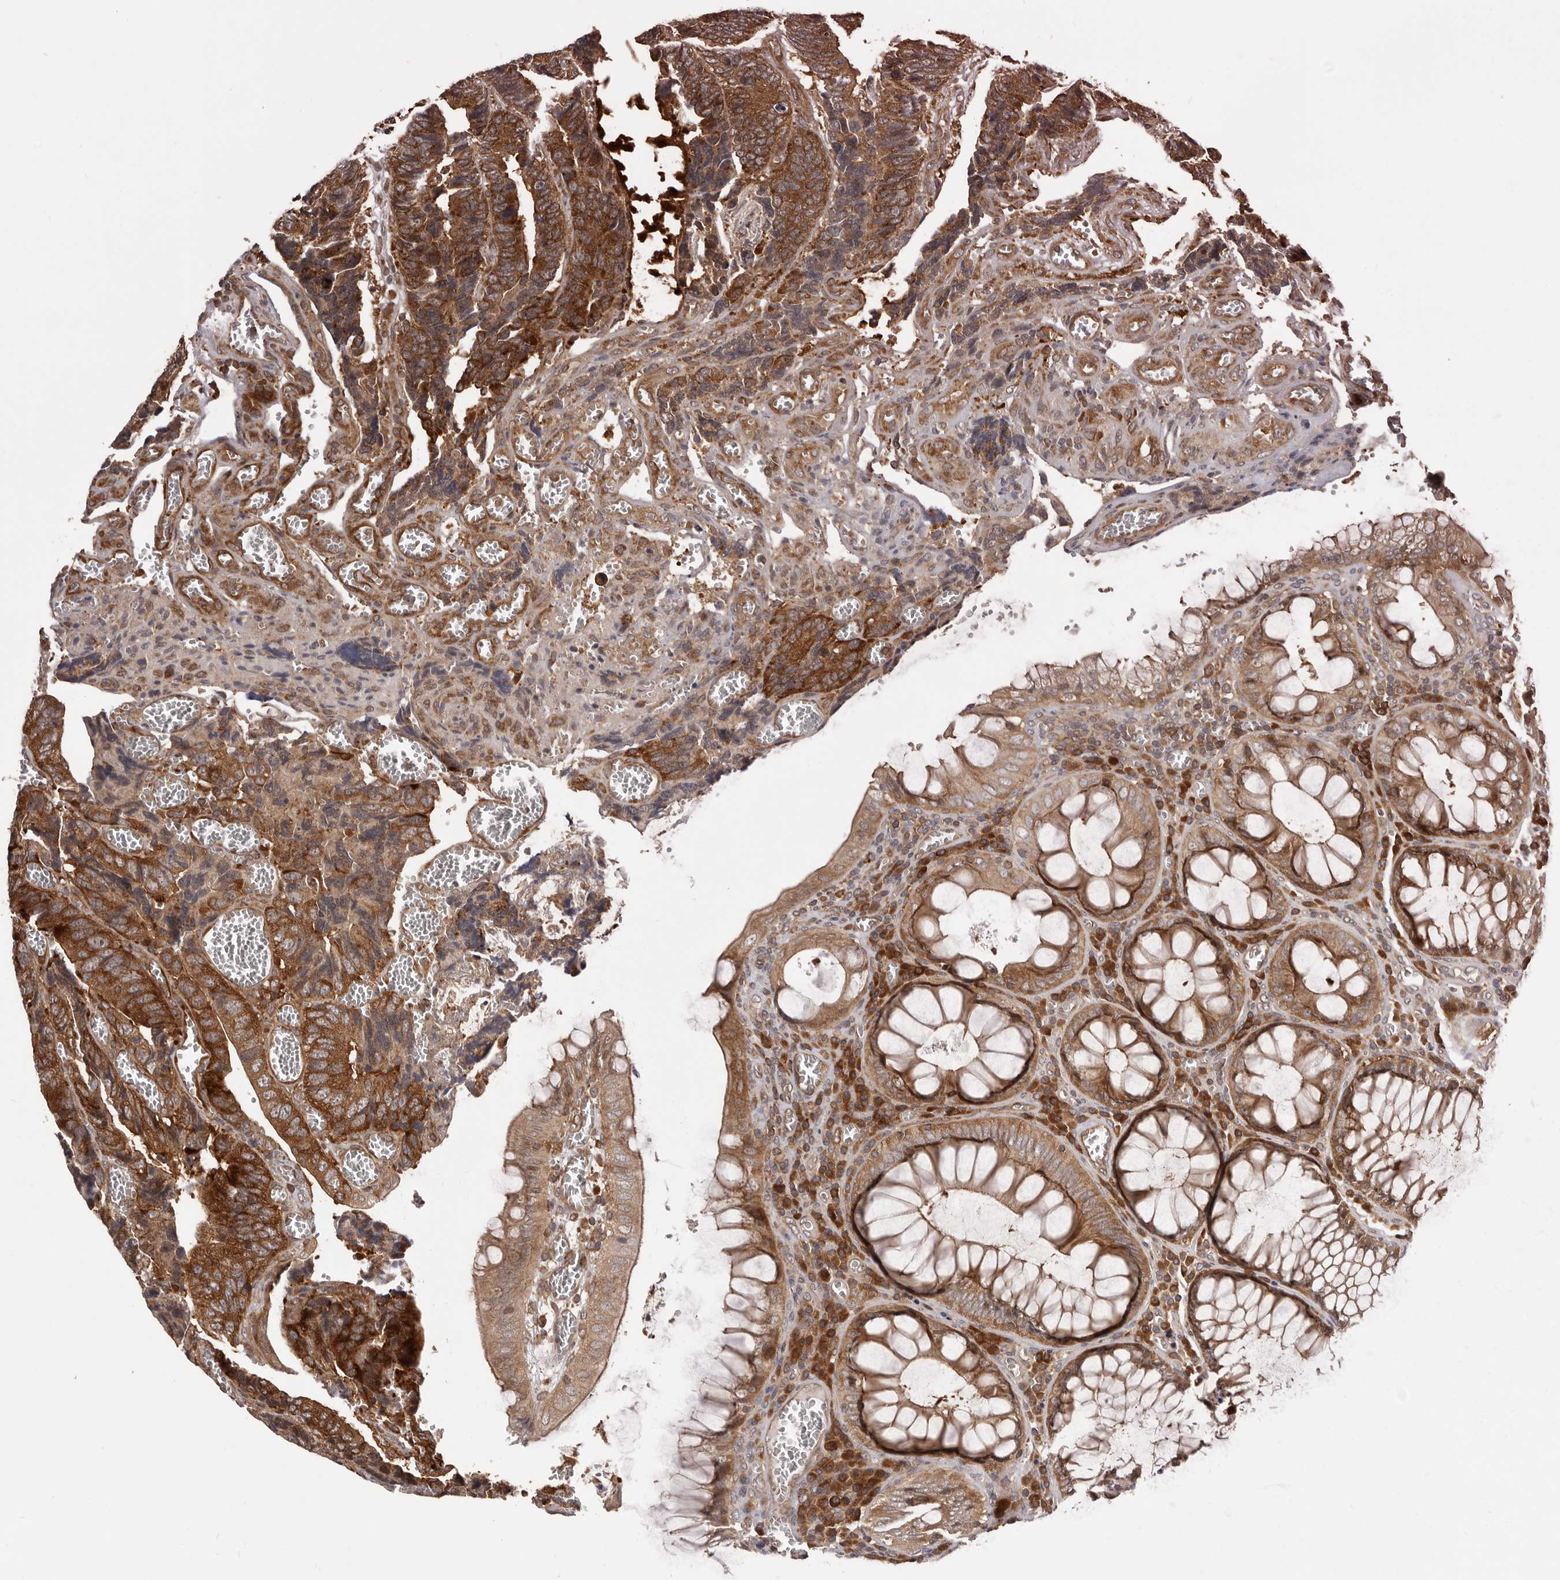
{"staining": {"intensity": "strong", "quantity": ">75%", "location": "cytoplasmic/membranous"}, "tissue": "colorectal cancer", "cell_type": "Tumor cells", "image_type": "cancer", "snomed": [{"axis": "morphology", "description": "Adenocarcinoma, NOS"}, {"axis": "topography", "description": "Colon"}], "caption": "Protein staining displays strong cytoplasmic/membranous expression in about >75% of tumor cells in colorectal cancer.", "gene": "HBS1L", "patient": {"sex": "male", "age": 72}}